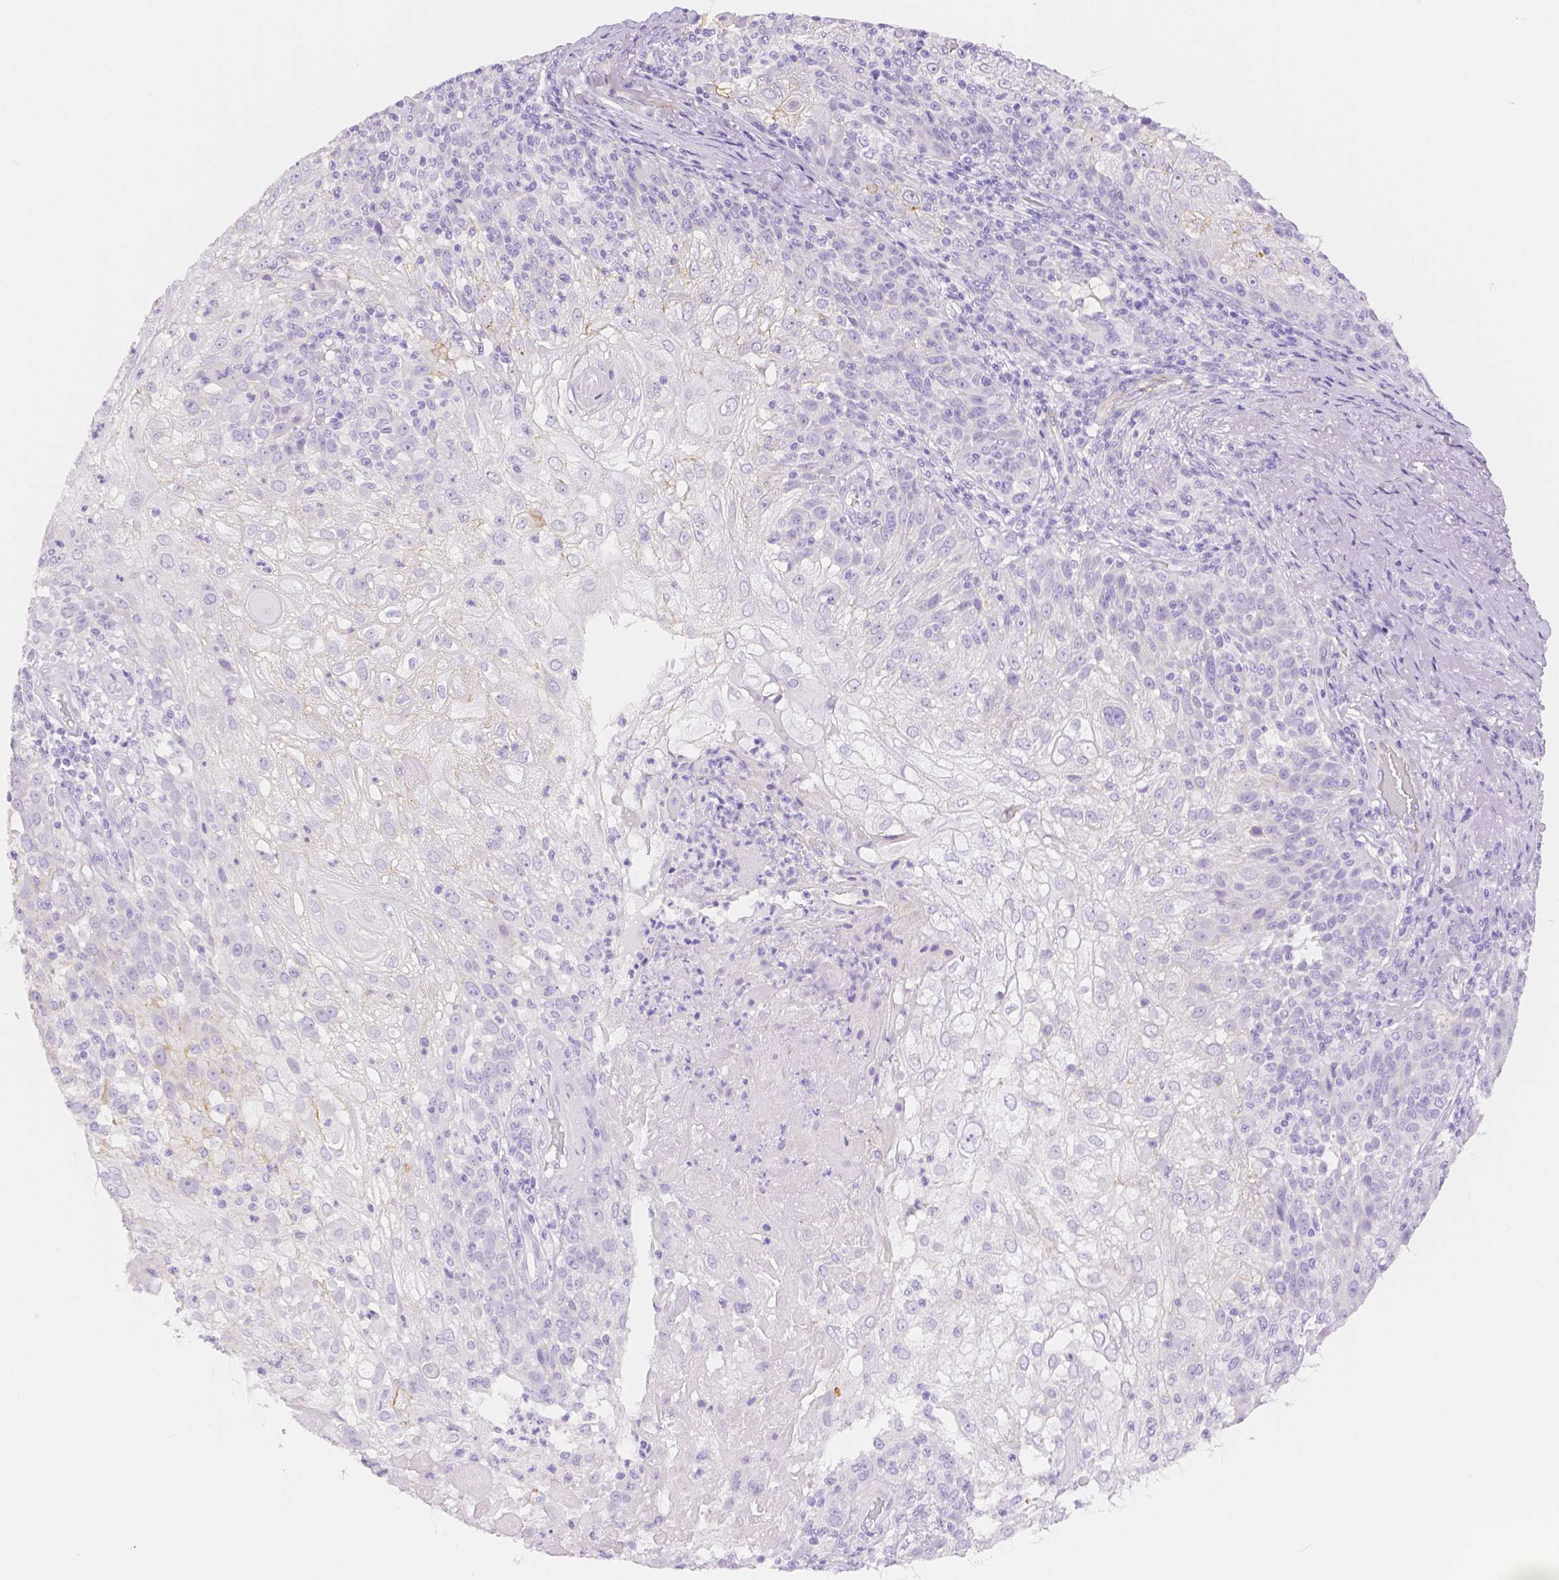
{"staining": {"intensity": "negative", "quantity": "none", "location": "none"}, "tissue": "skin cancer", "cell_type": "Tumor cells", "image_type": "cancer", "snomed": [{"axis": "morphology", "description": "Normal tissue, NOS"}, {"axis": "morphology", "description": "Squamous cell carcinoma, NOS"}, {"axis": "topography", "description": "Skin"}], "caption": "Immunohistochemistry of skin squamous cell carcinoma shows no positivity in tumor cells.", "gene": "SLC27A5", "patient": {"sex": "female", "age": 83}}